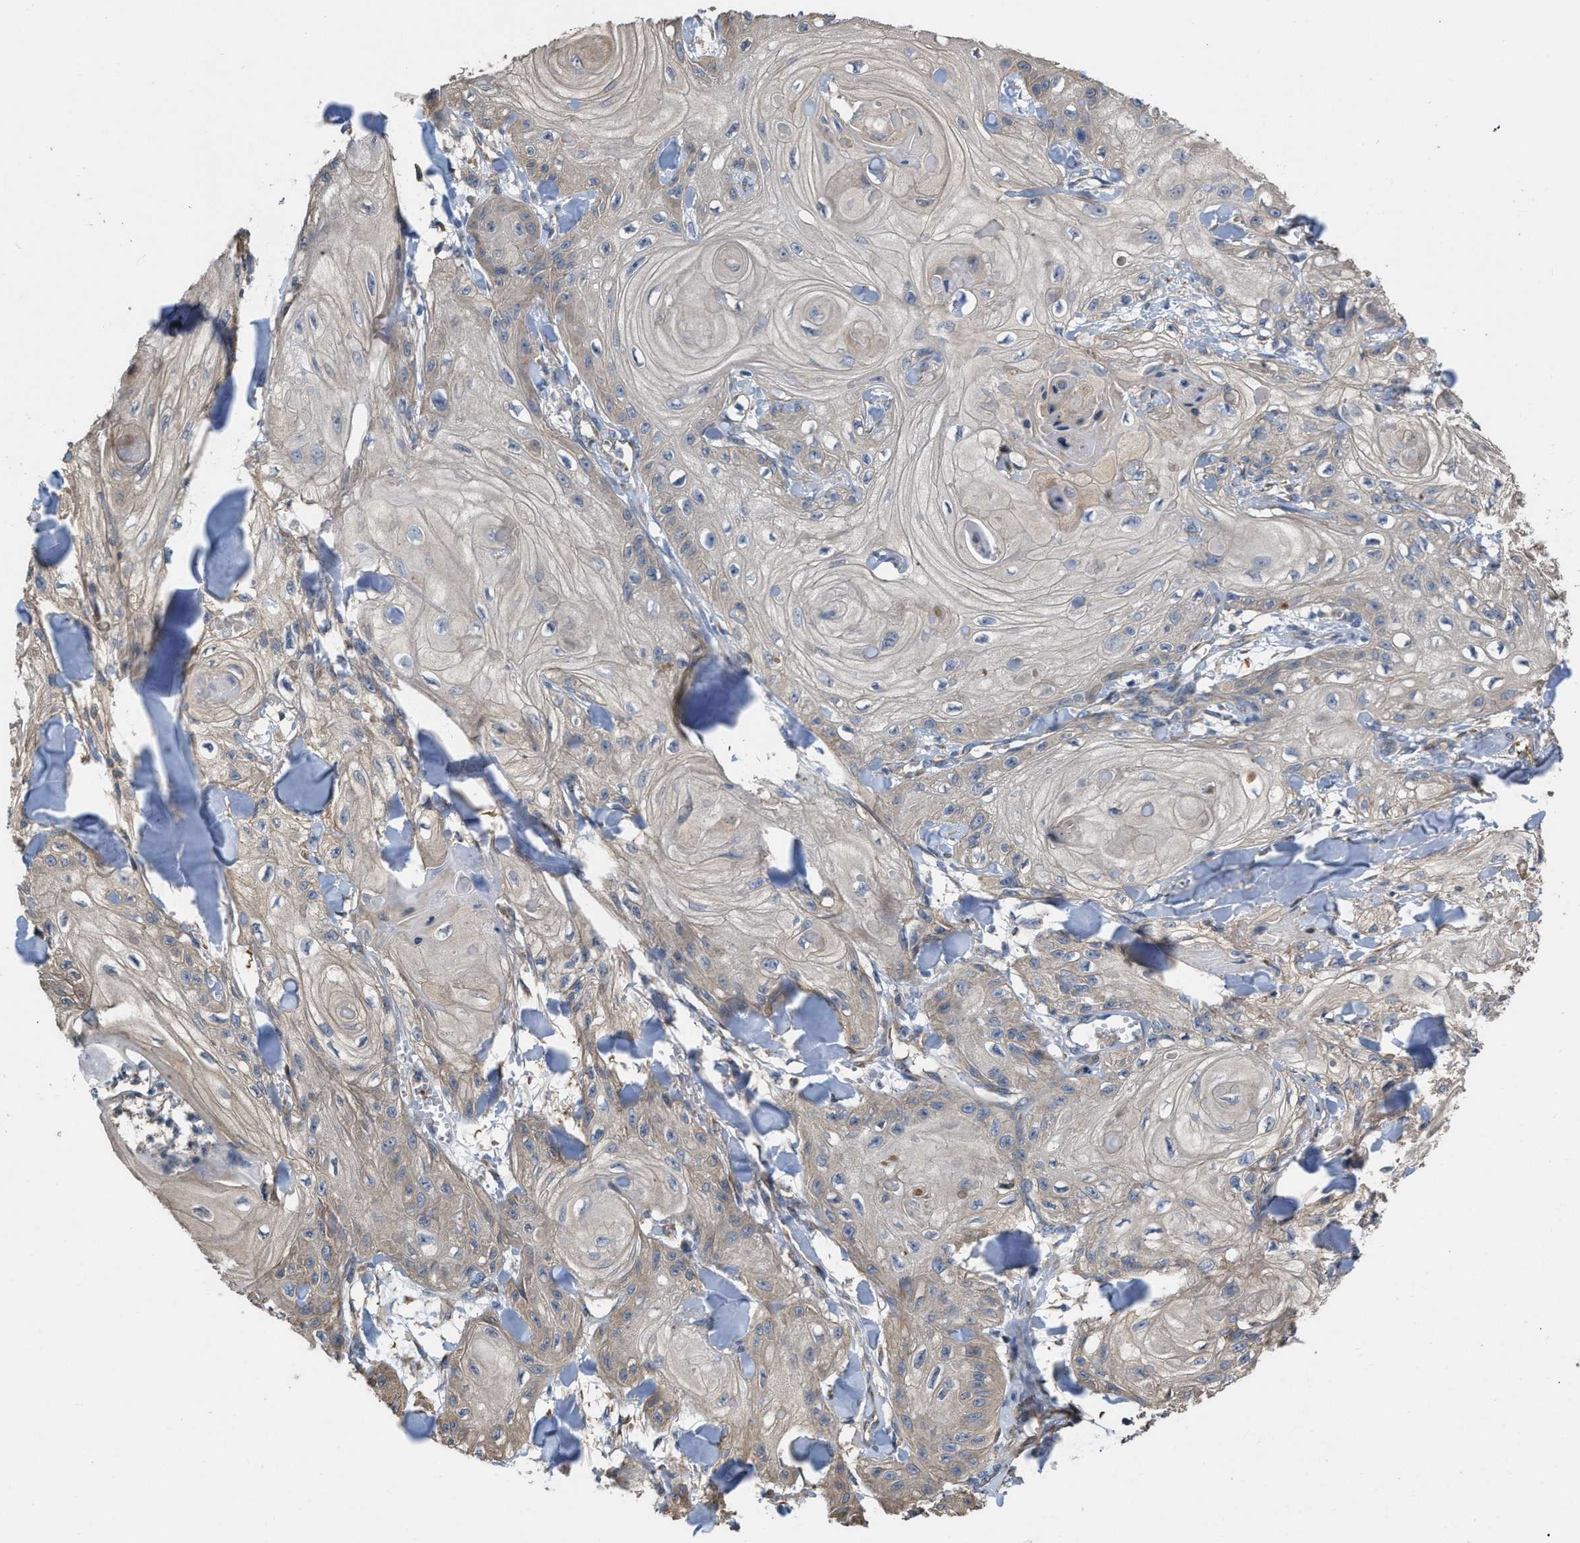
{"staining": {"intensity": "negative", "quantity": "none", "location": "none"}, "tissue": "skin cancer", "cell_type": "Tumor cells", "image_type": "cancer", "snomed": [{"axis": "morphology", "description": "Squamous cell carcinoma, NOS"}, {"axis": "topography", "description": "Skin"}], "caption": "This micrograph is of skin cancer (squamous cell carcinoma) stained with IHC to label a protein in brown with the nuclei are counter-stained blue. There is no expression in tumor cells.", "gene": "SLC4A11", "patient": {"sex": "male", "age": 74}}